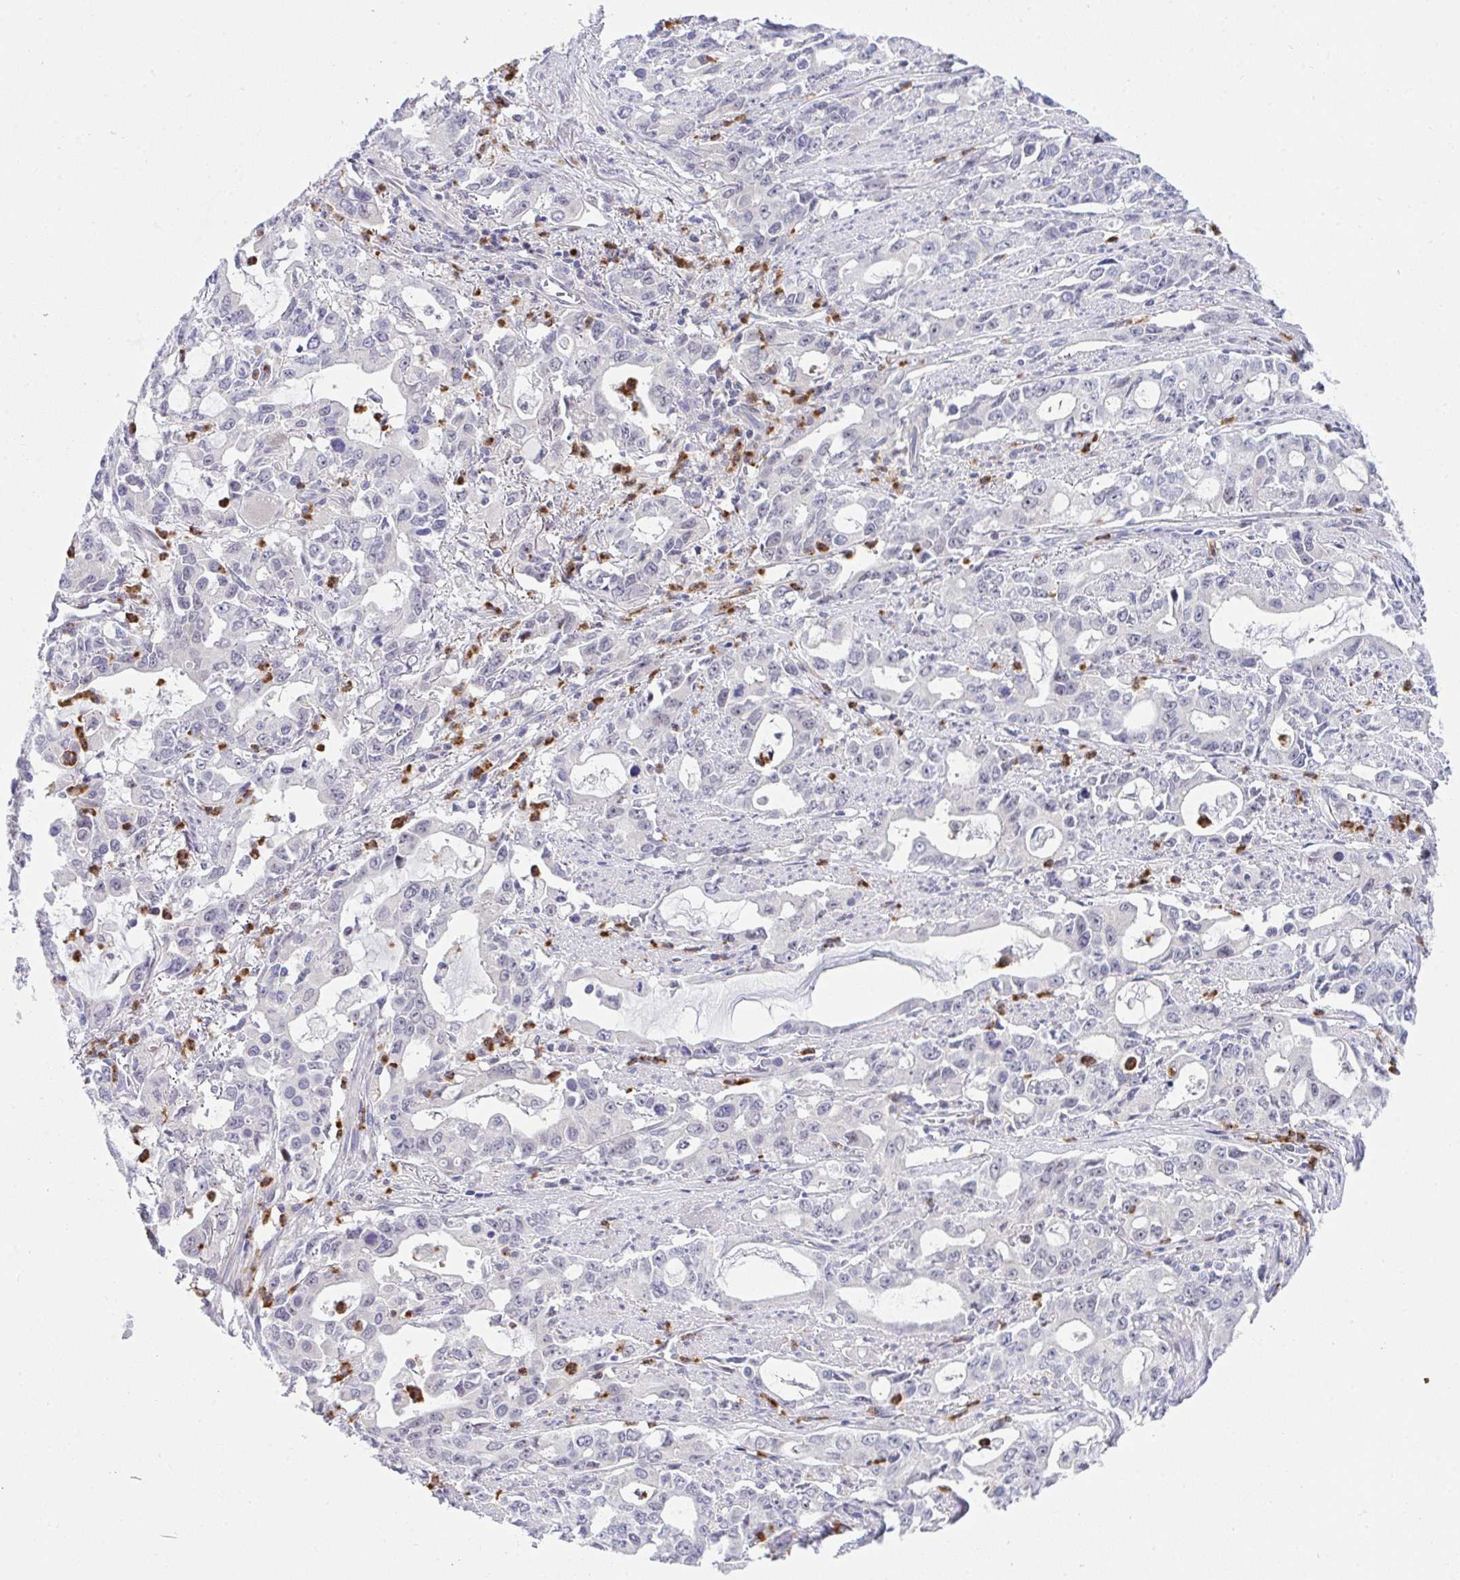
{"staining": {"intensity": "negative", "quantity": "none", "location": "none"}, "tissue": "stomach cancer", "cell_type": "Tumor cells", "image_type": "cancer", "snomed": [{"axis": "morphology", "description": "Adenocarcinoma, NOS"}, {"axis": "topography", "description": "Stomach, upper"}], "caption": "Human stomach cancer (adenocarcinoma) stained for a protein using immunohistochemistry exhibits no expression in tumor cells.", "gene": "ZNF554", "patient": {"sex": "male", "age": 85}}